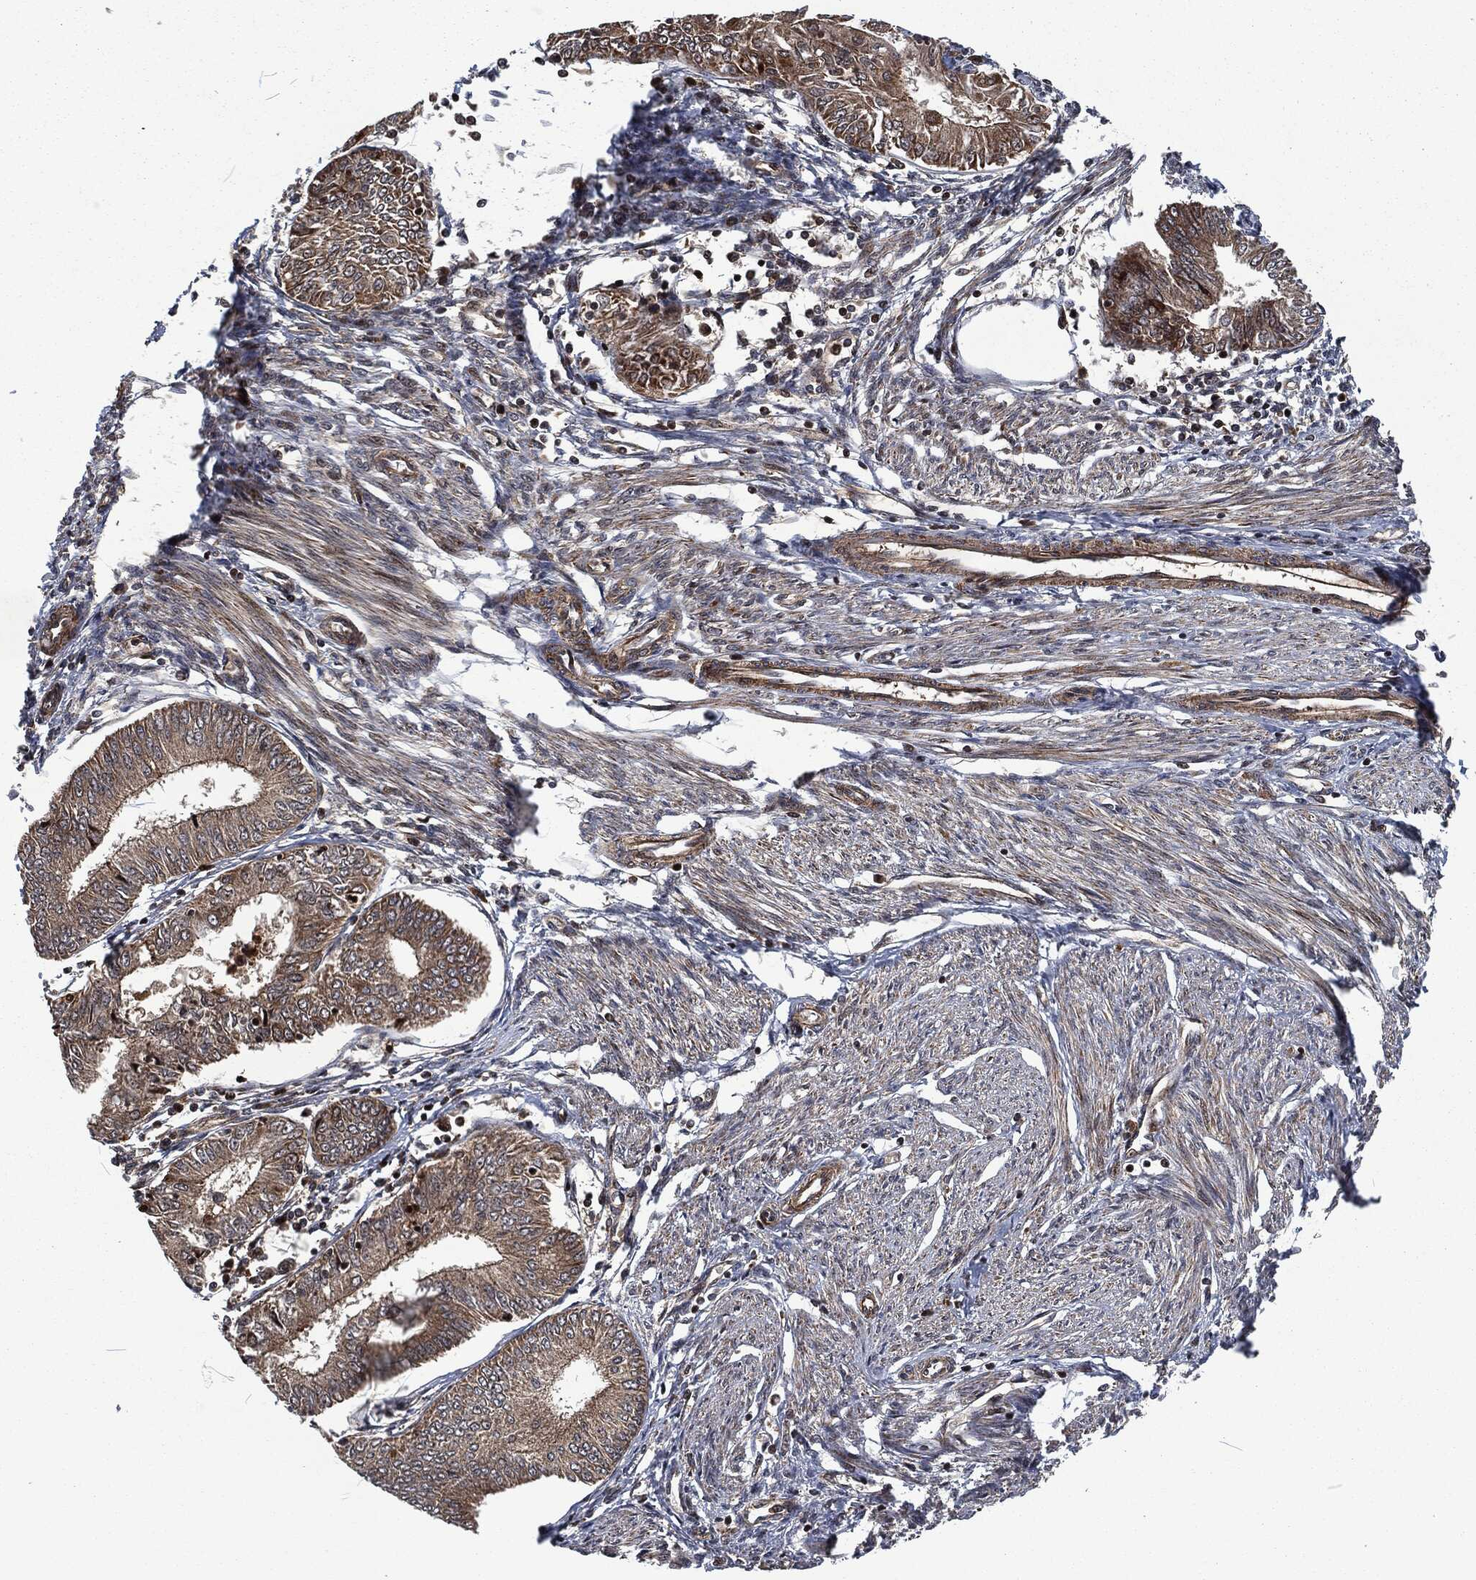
{"staining": {"intensity": "weak", "quantity": ">75%", "location": "cytoplasmic/membranous"}, "tissue": "endometrial cancer", "cell_type": "Tumor cells", "image_type": "cancer", "snomed": [{"axis": "morphology", "description": "Adenocarcinoma, NOS"}, {"axis": "topography", "description": "Endometrium"}], "caption": "Protein expression analysis of adenocarcinoma (endometrial) displays weak cytoplasmic/membranous positivity in approximately >75% of tumor cells.", "gene": "CMPK2", "patient": {"sex": "female", "age": 68}}